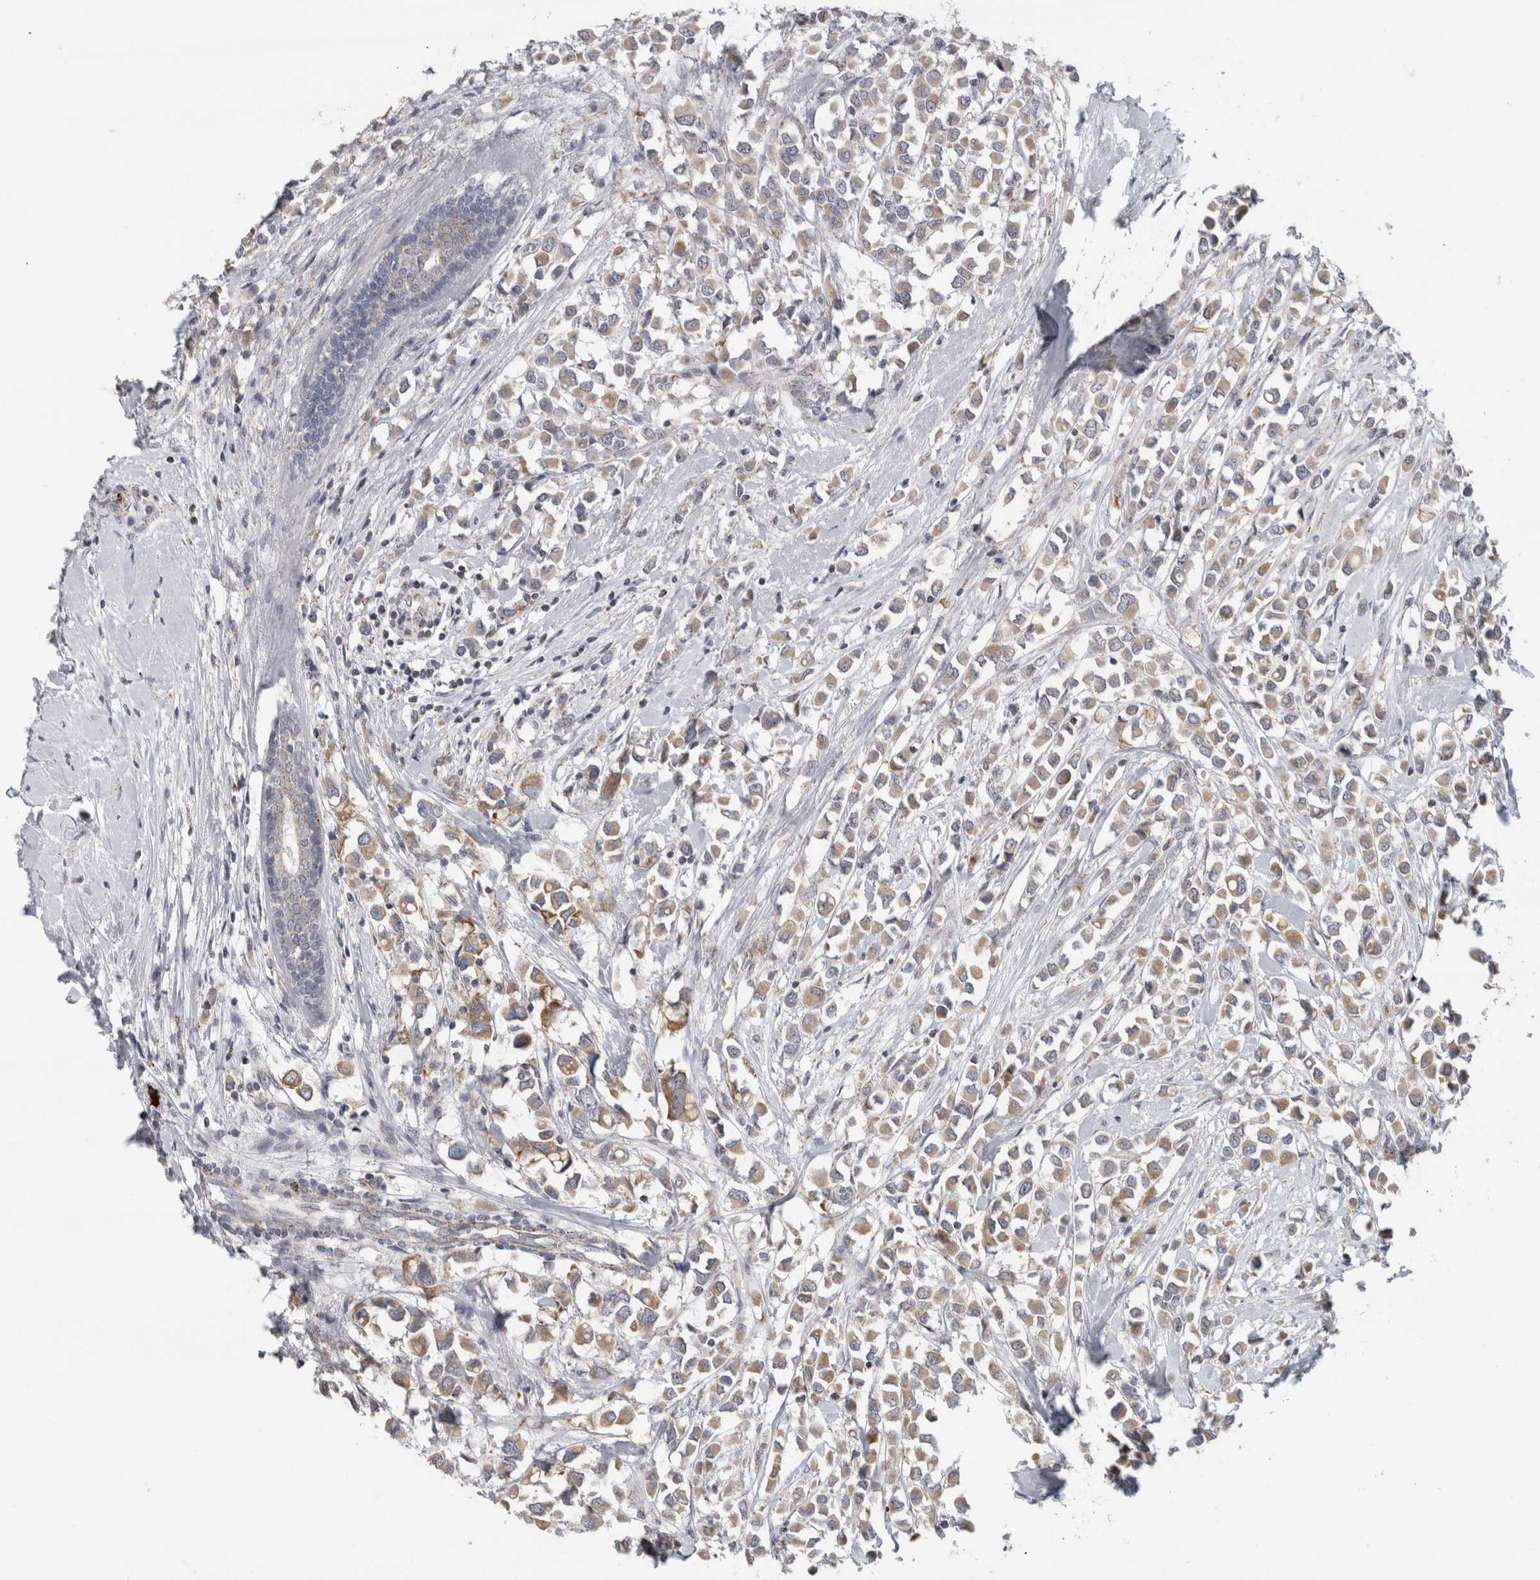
{"staining": {"intensity": "moderate", "quantity": ">75%", "location": "cytoplasmic/membranous"}, "tissue": "breast cancer", "cell_type": "Tumor cells", "image_type": "cancer", "snomed": [{"axis": "morphology", "description": "Duct carcinoma"}, {"axis": "topography", "description": "Breast"}], "caption": "Immunohistochemistry (IHC) staining of breast cancer (intraductal carcinoma), which reveals medium levels of moderate cytoplasmic/membranous positivity in about >75% of tumor cells indicating moderate cytoplasmic/membranous protein expression. The staining was performed using DAB (3,3'-diaminobenzidine) (brown) for protein detection and nuclei were counterstained in hematoxylin (blue).", "gene": "RAB18", "patient": {"sex": "female", "age": 61}}